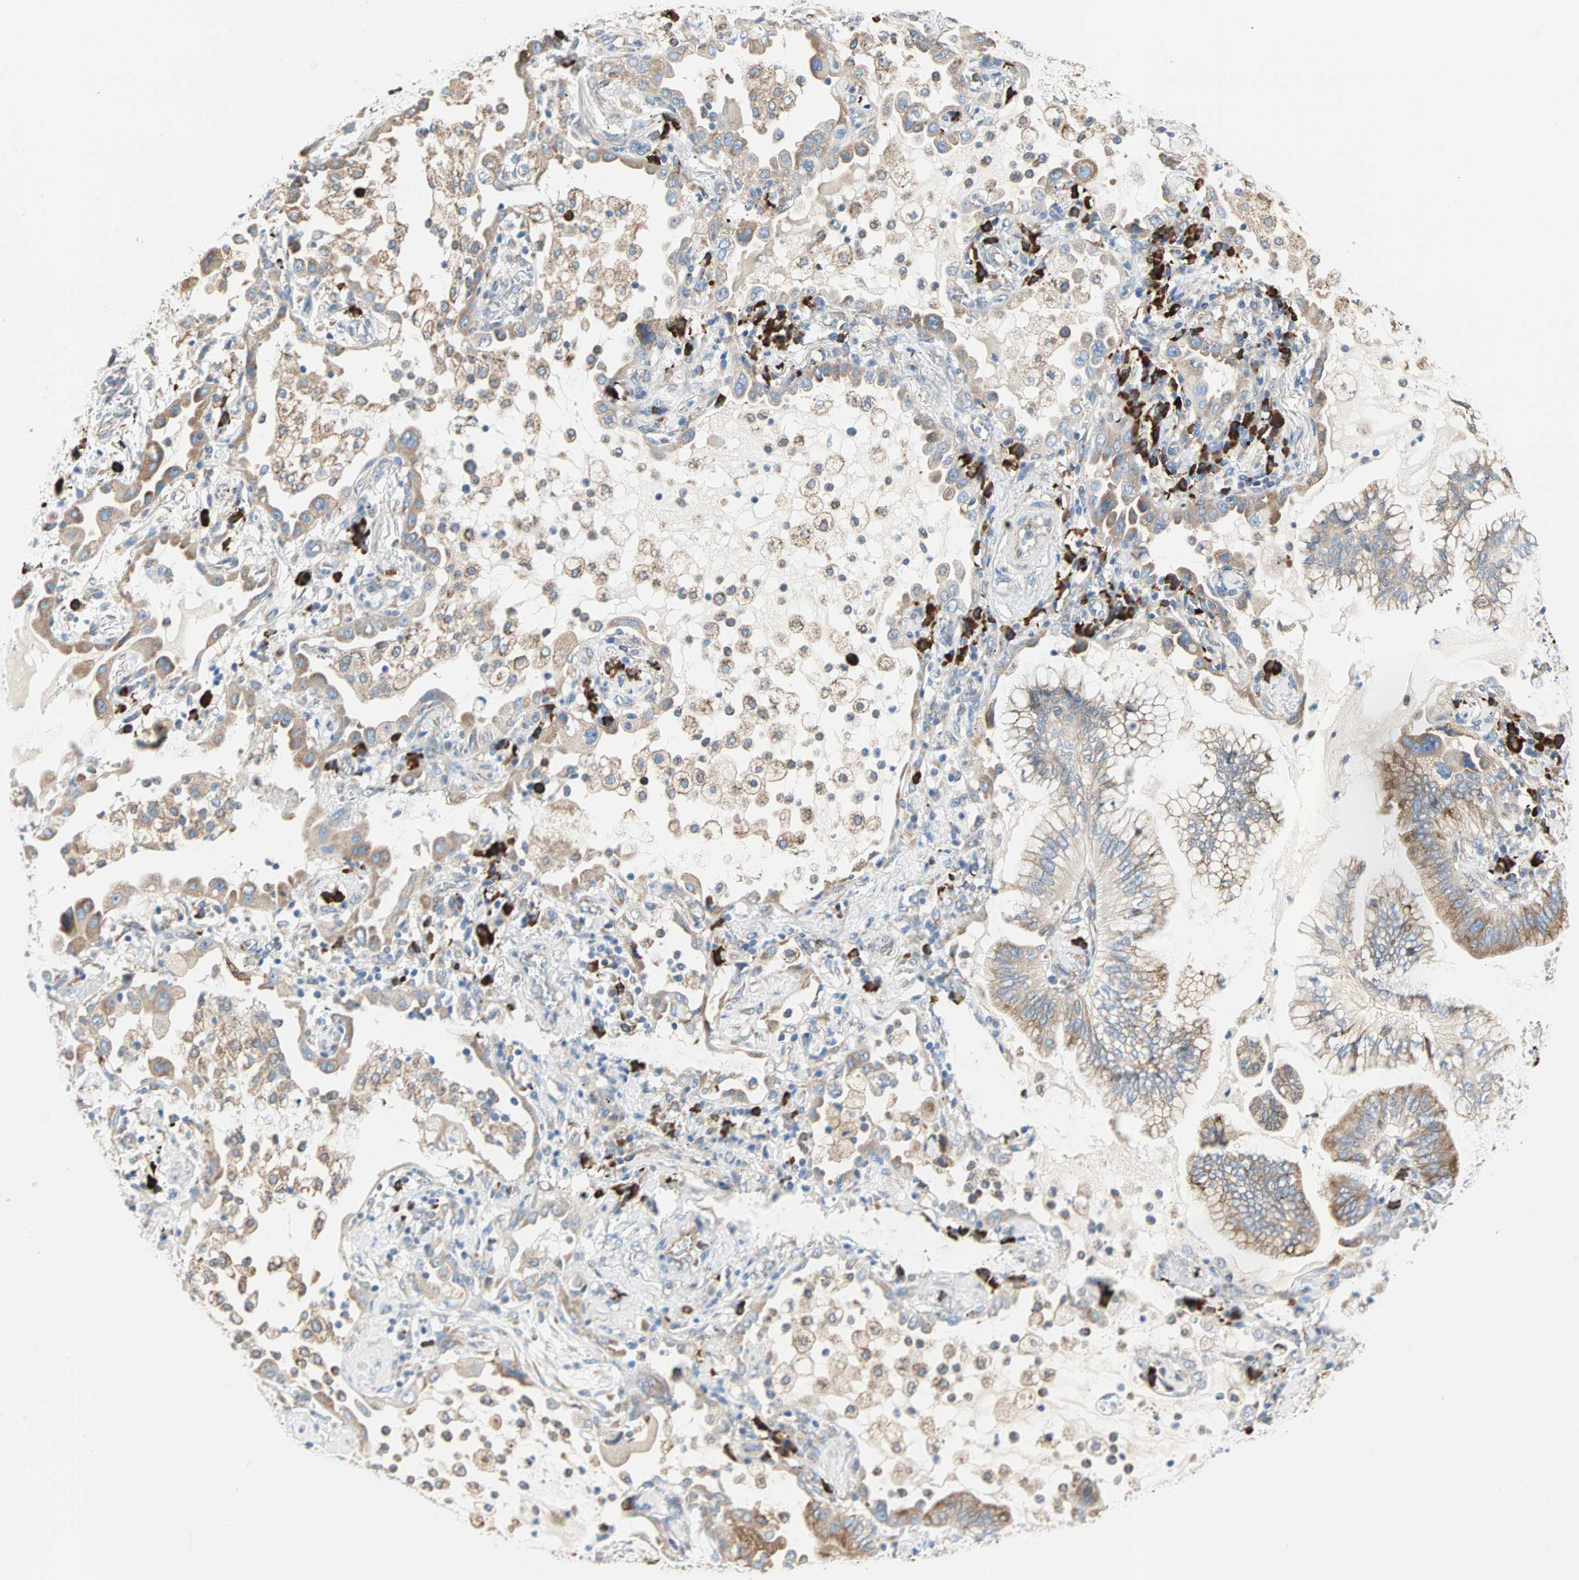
{"staining": {"intensity": "moderate", "quantity": ">75%", "location": "cytoplasmic/membranous"}, "tissue": "lung cancer", "cell_type": "Tumor cells", "image_type": "cancer", "snomed": [{"axis": "morphology", "description": "Normal tissue, NOS"}, {"axis": "morphology", "description": "Adenocarcinoma, NOS"}, {"axis": "topography", "description": "Bronchus"}, {"axis": "topography", "description": "Lung"}], "caption": "Brown immunohistochemical staining in human lung cancer exhibits moderate cytoplasmic/membranous staining in about >75% of tumor cells.", "gene": "PLCXD1", "patient": {"sex": "female", "age": 70}}